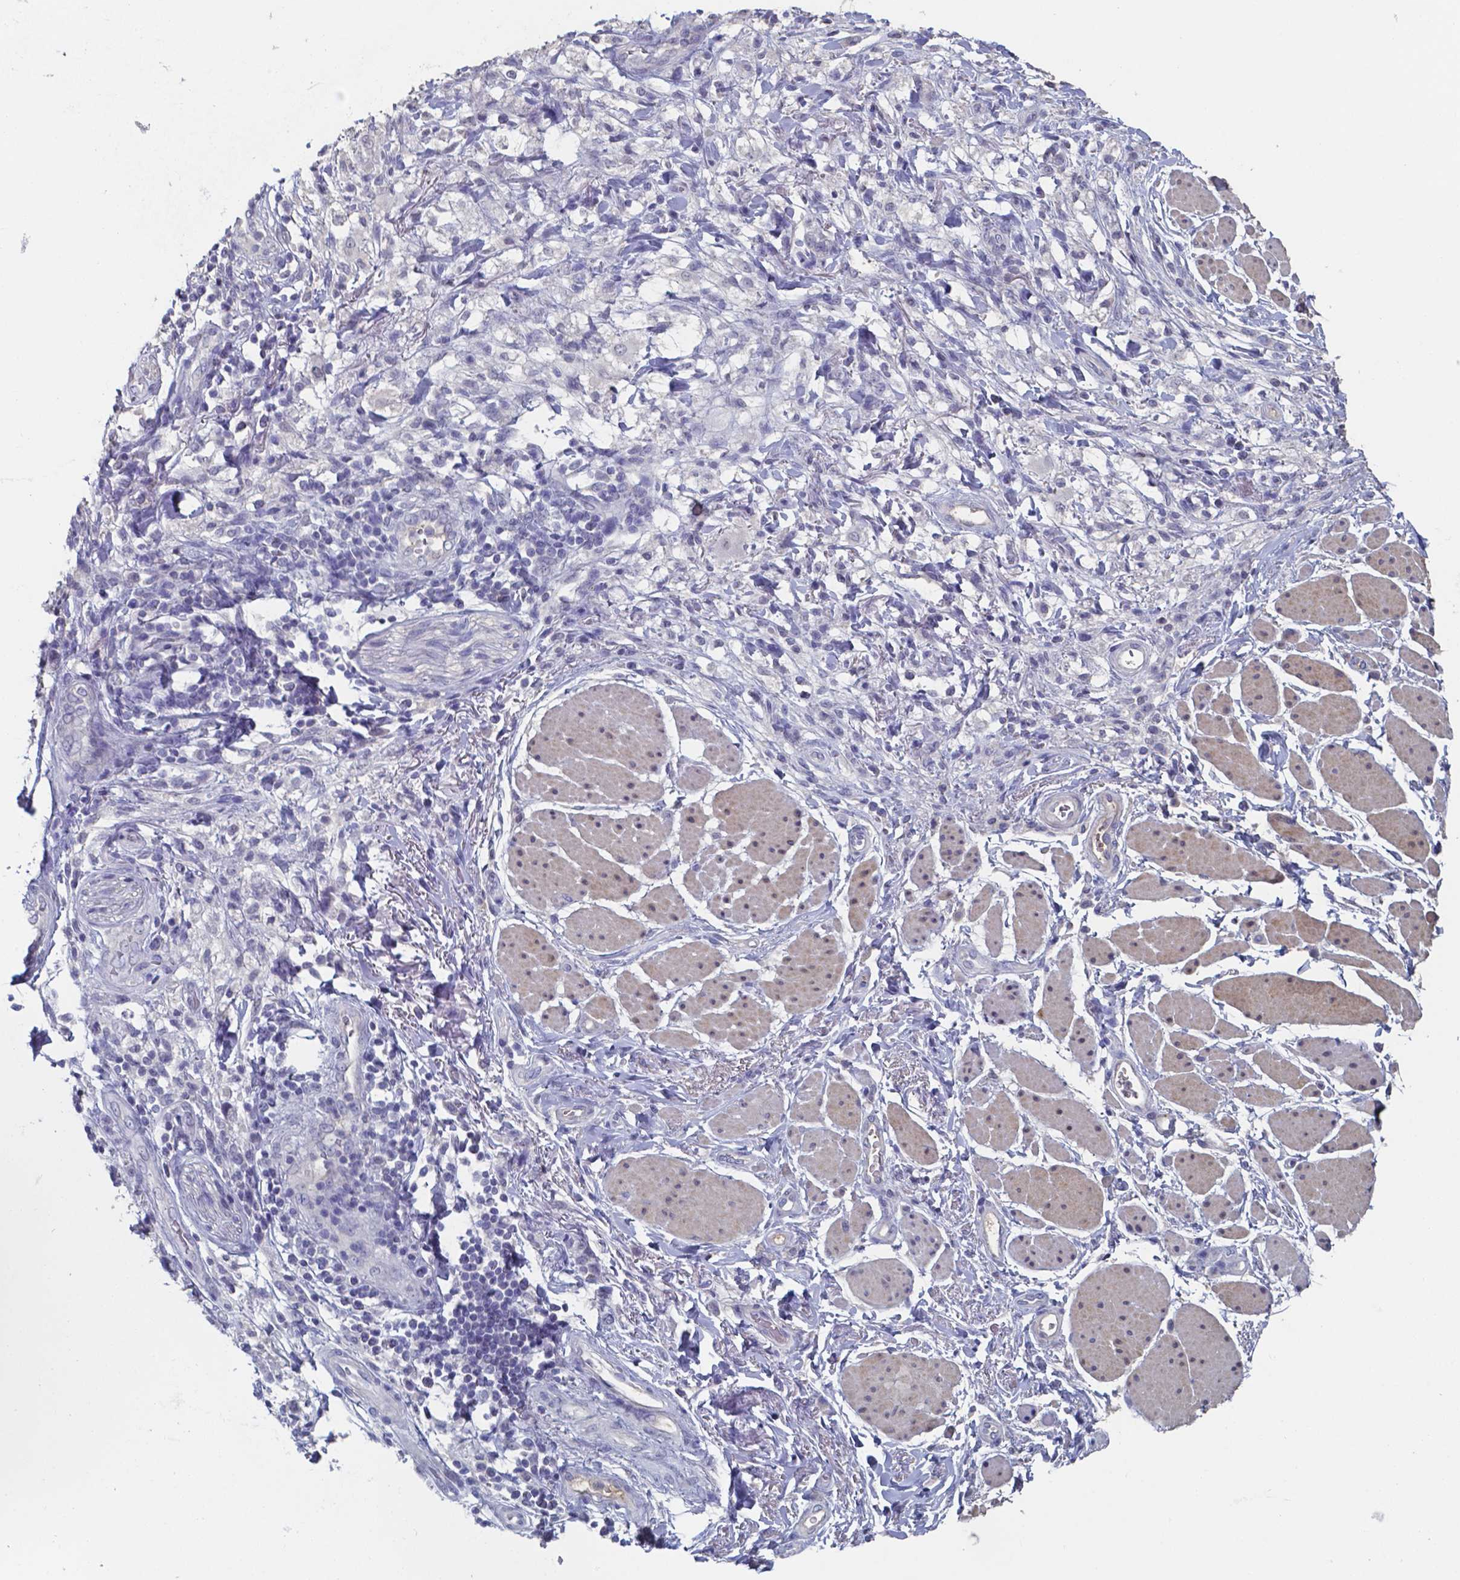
{"staining": {"intensity": "negative", "quantity": "none", "location": "none"}, "tissue": "stomach cancer", "cell_type": "Tumor cells", "image_type": "cancer", "snomed": [{"axis": "morphology", "description": "Adenocarcinoma, NOS"}, {"axis": "topography", "description": "Stomach"}], "caption": "This is an immunohistochemistry (IHC) micrograph of human stomach cancer. There is no positivity in tumor cells.", "gene": "BTBD17", "patient": {"sex": "female", "age": 60}}